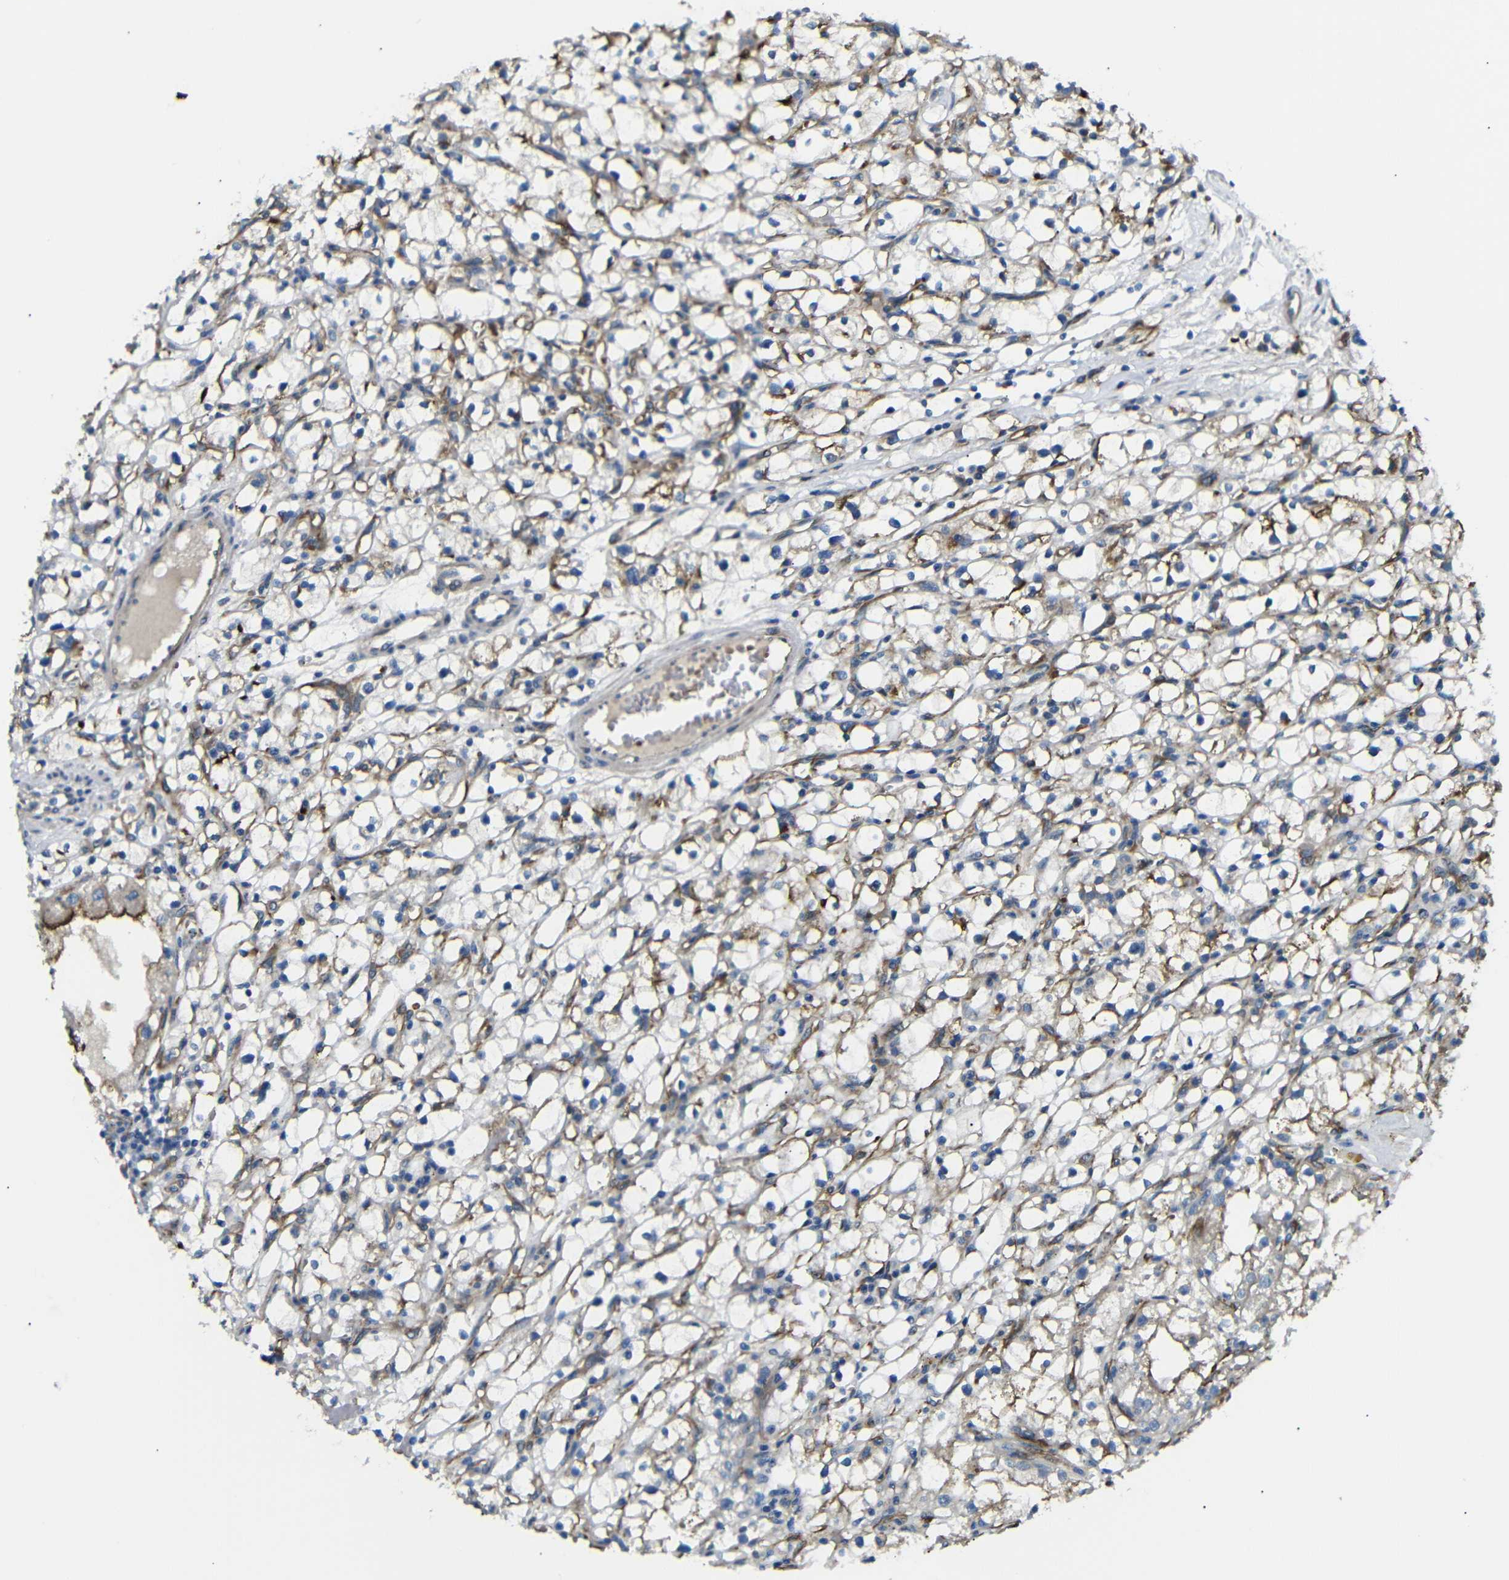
{"staining": {"intensity": "moderate", "quantity": ">75%", "location": "cytoplasmic/membranous"}, "tissue": "renal cancer", "cell_type": "Tumor cells", "image_type": "cancer", "snomed": [{"axis": "morphology", "description": "Adenocarcinoma, NOS"}, {"axis": "topography", "description": "Kidney"}], "caption": "A micrograph showing moderate cytoplasmic/membranous expression in about >75% of tumor cells in renal cancer (adenocarcinoma), as visualized by brown immunohistochemical staining.", "gene": "MYO1B", "patient": {"sex": "male", "age": 56}}